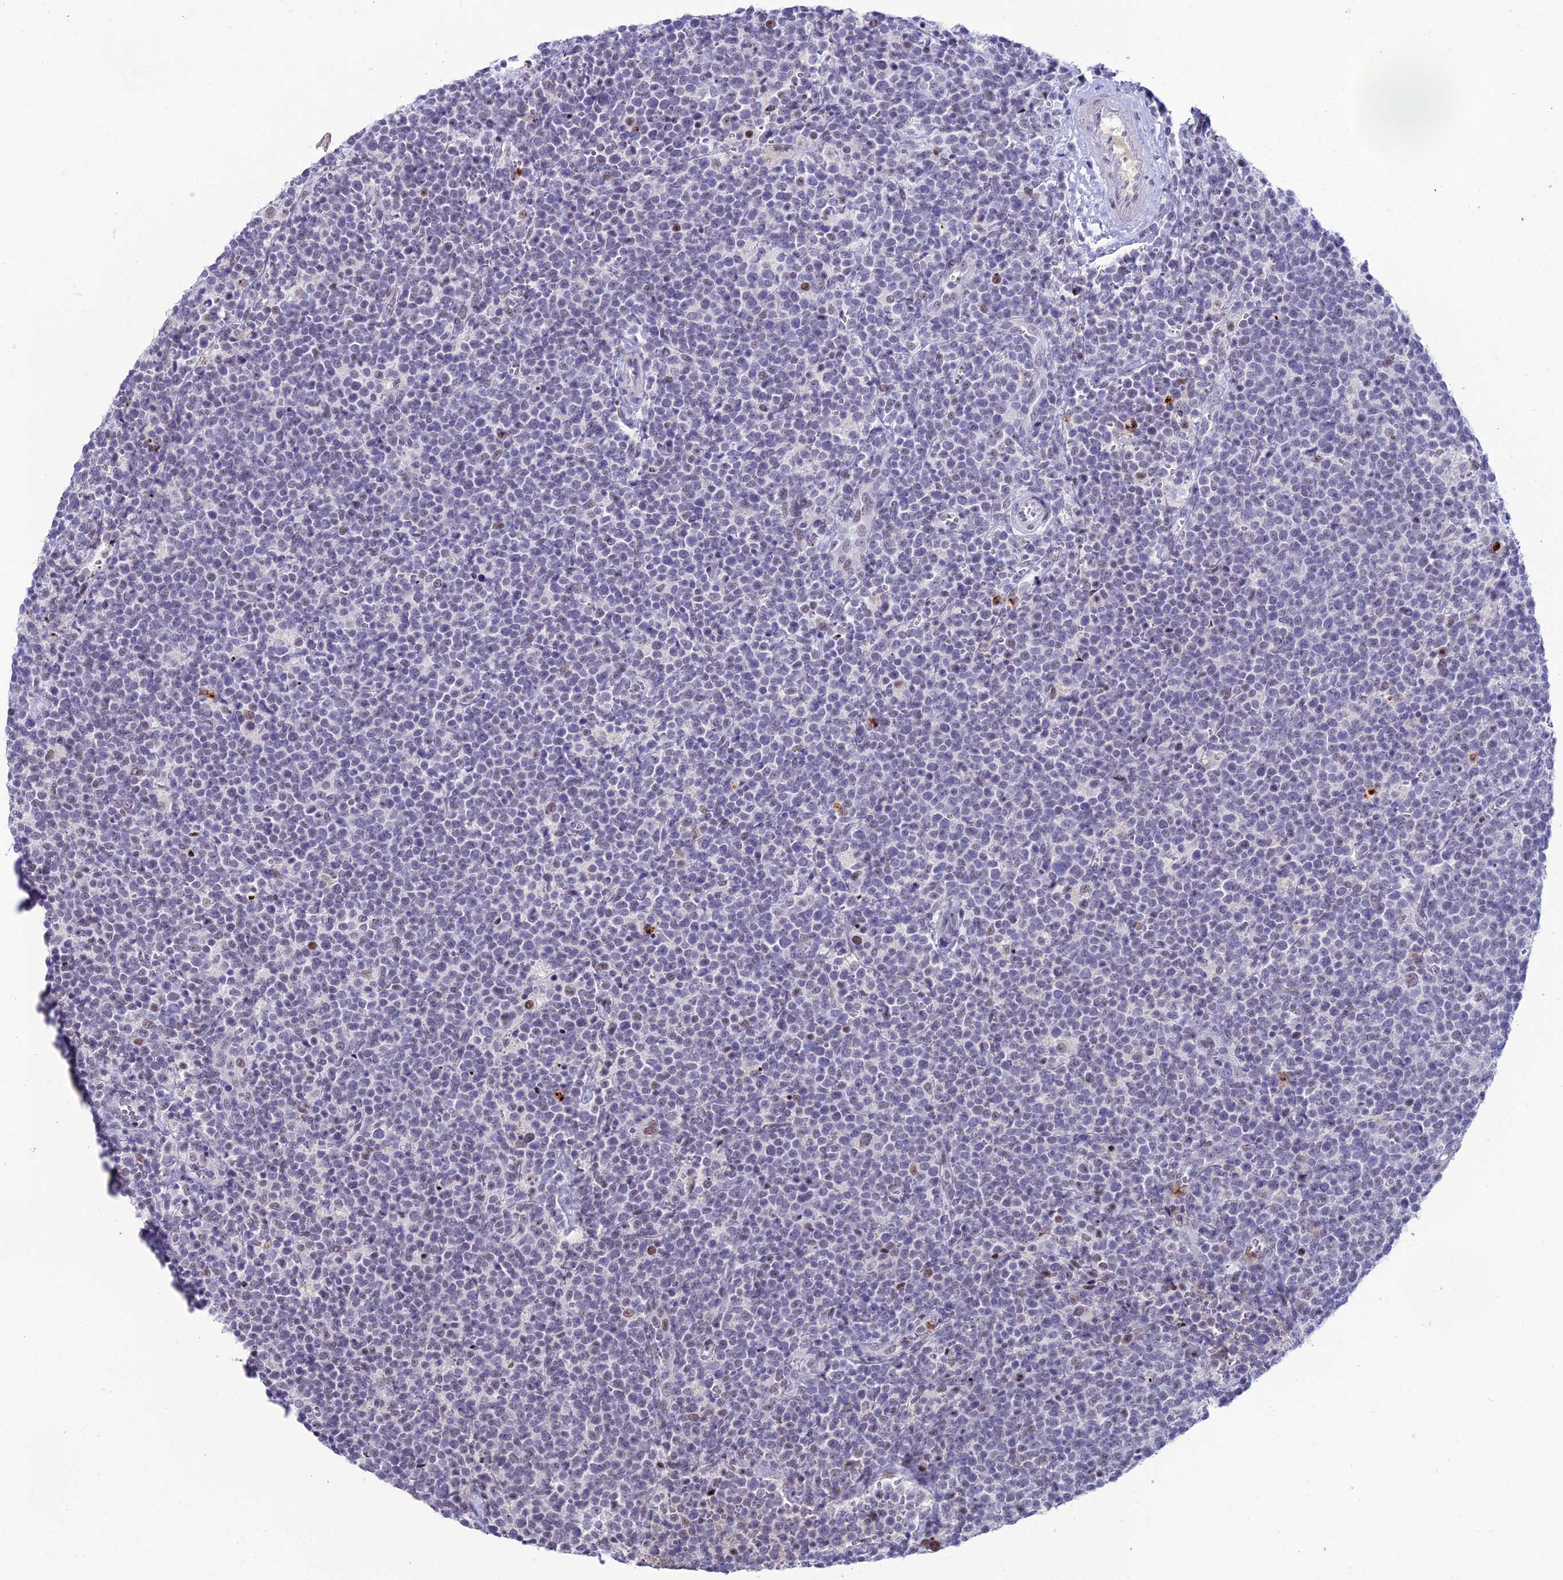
{"staining": {"intensity": "negative", "quantity": "none", "location": "none"}, "tissue": "lymphoma", "cell_type": "Tumor cells", "image_type": "cancer", "snomed": [{"axis": "morphology", "description": "Malignant lymphoma, non-Hodgkin's type, High grade"}, {"axis": "topography", "description": "Lymph node"}], "caption": "DAB immunohistochemical staining of human lymphoma reveals no significant staining in tumor cells.", "gene": "MFSD2B", "patient": {"sex": "male", "age": 61}}